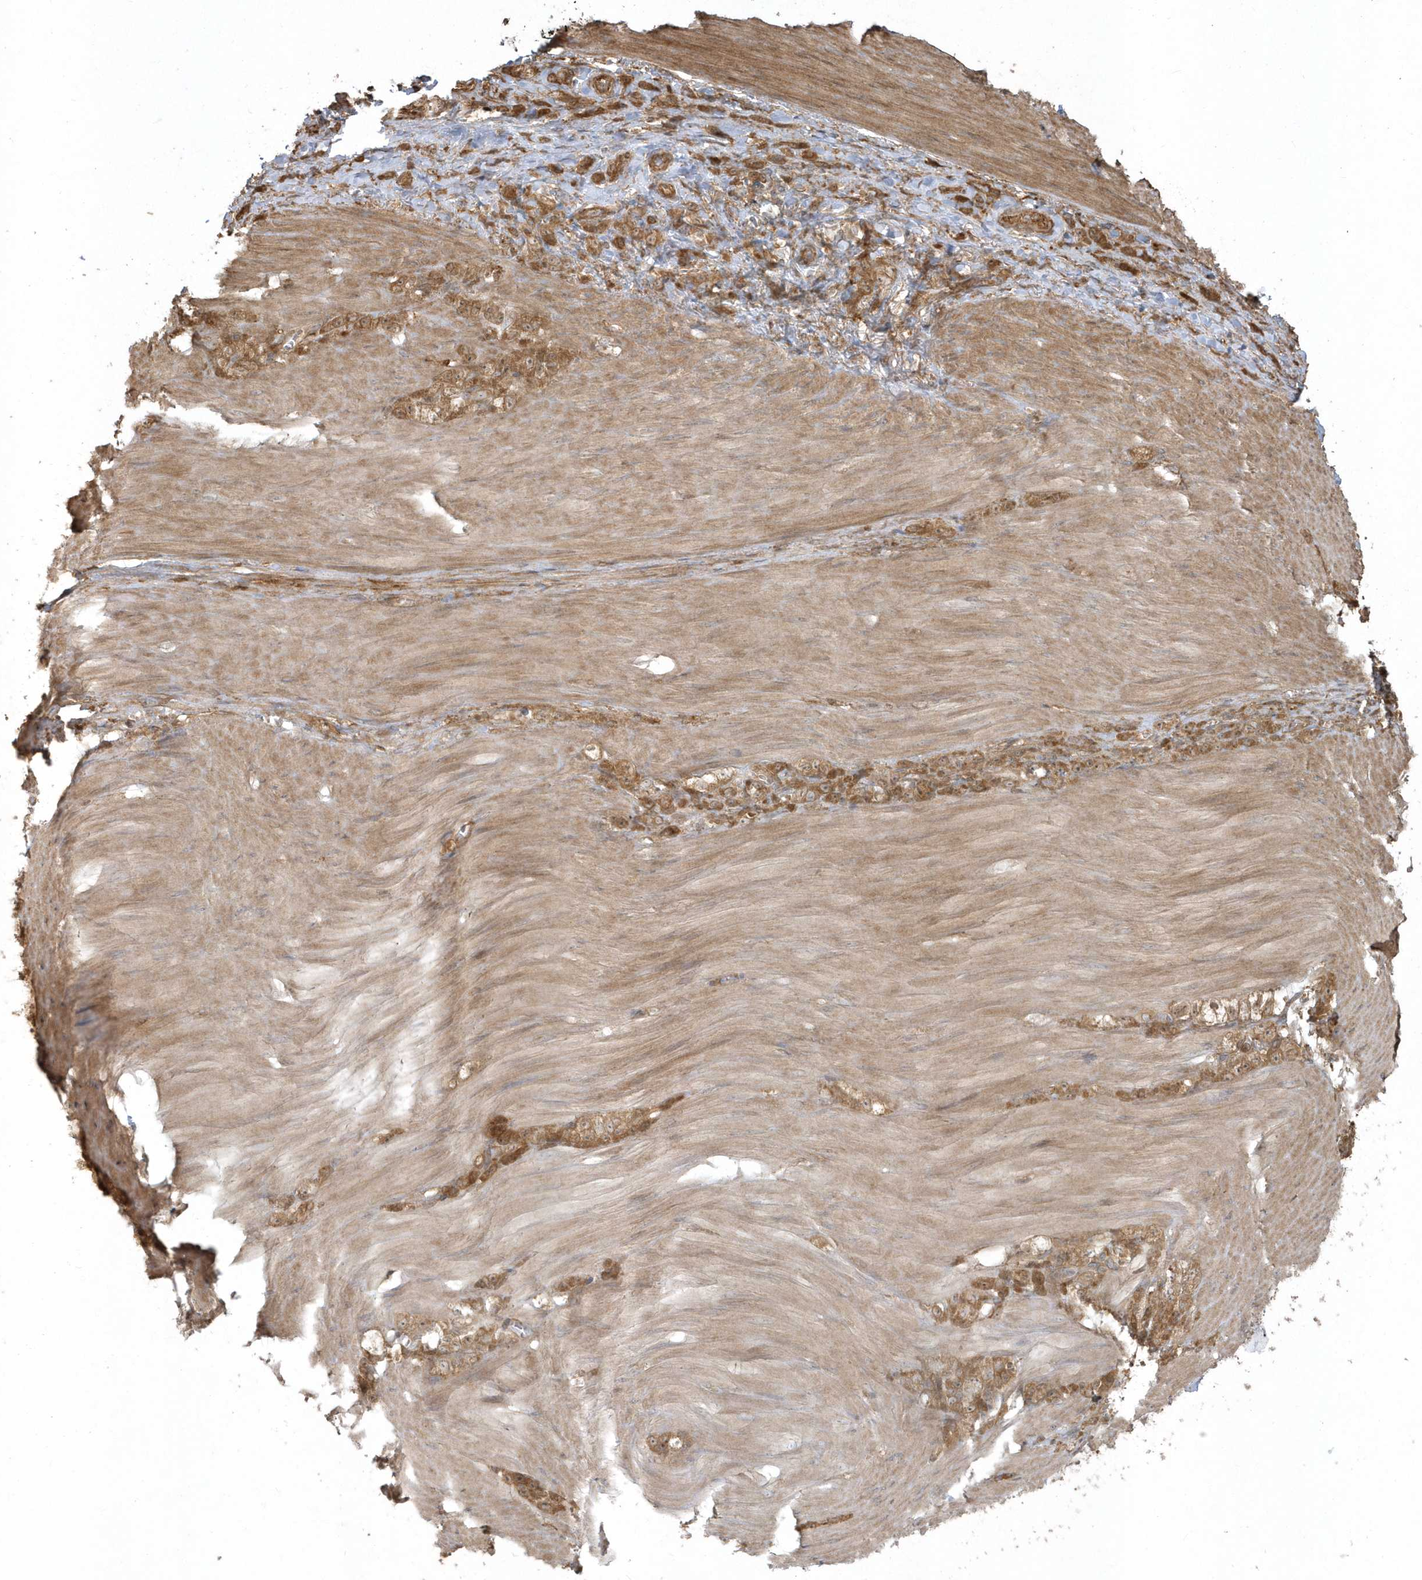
{"staining": {"intensity": "moderate", "quantity": ">75%", "location": "cytoplasmic/membranous"}, "tissue": "stomach cancer", "cell_type": "Tumor cells", "image_type": "cancer", "snomed": [{"axis": "morphology", "description": "Normal tissue, NOS"}, {"axis": "morphology", "description": "Adenocarcinoma, NOS"}, {"axis": "topography", "description": "Stomach"}], "caption": "Protein positivity by immunohistochemistry displays moderate cytoplasmic/membranous positivity in approximately >75% of tumor cells in stomach adenocarcinoma.", "gene": "HNMT", "patient": {"sex": "male", "age": 82}}